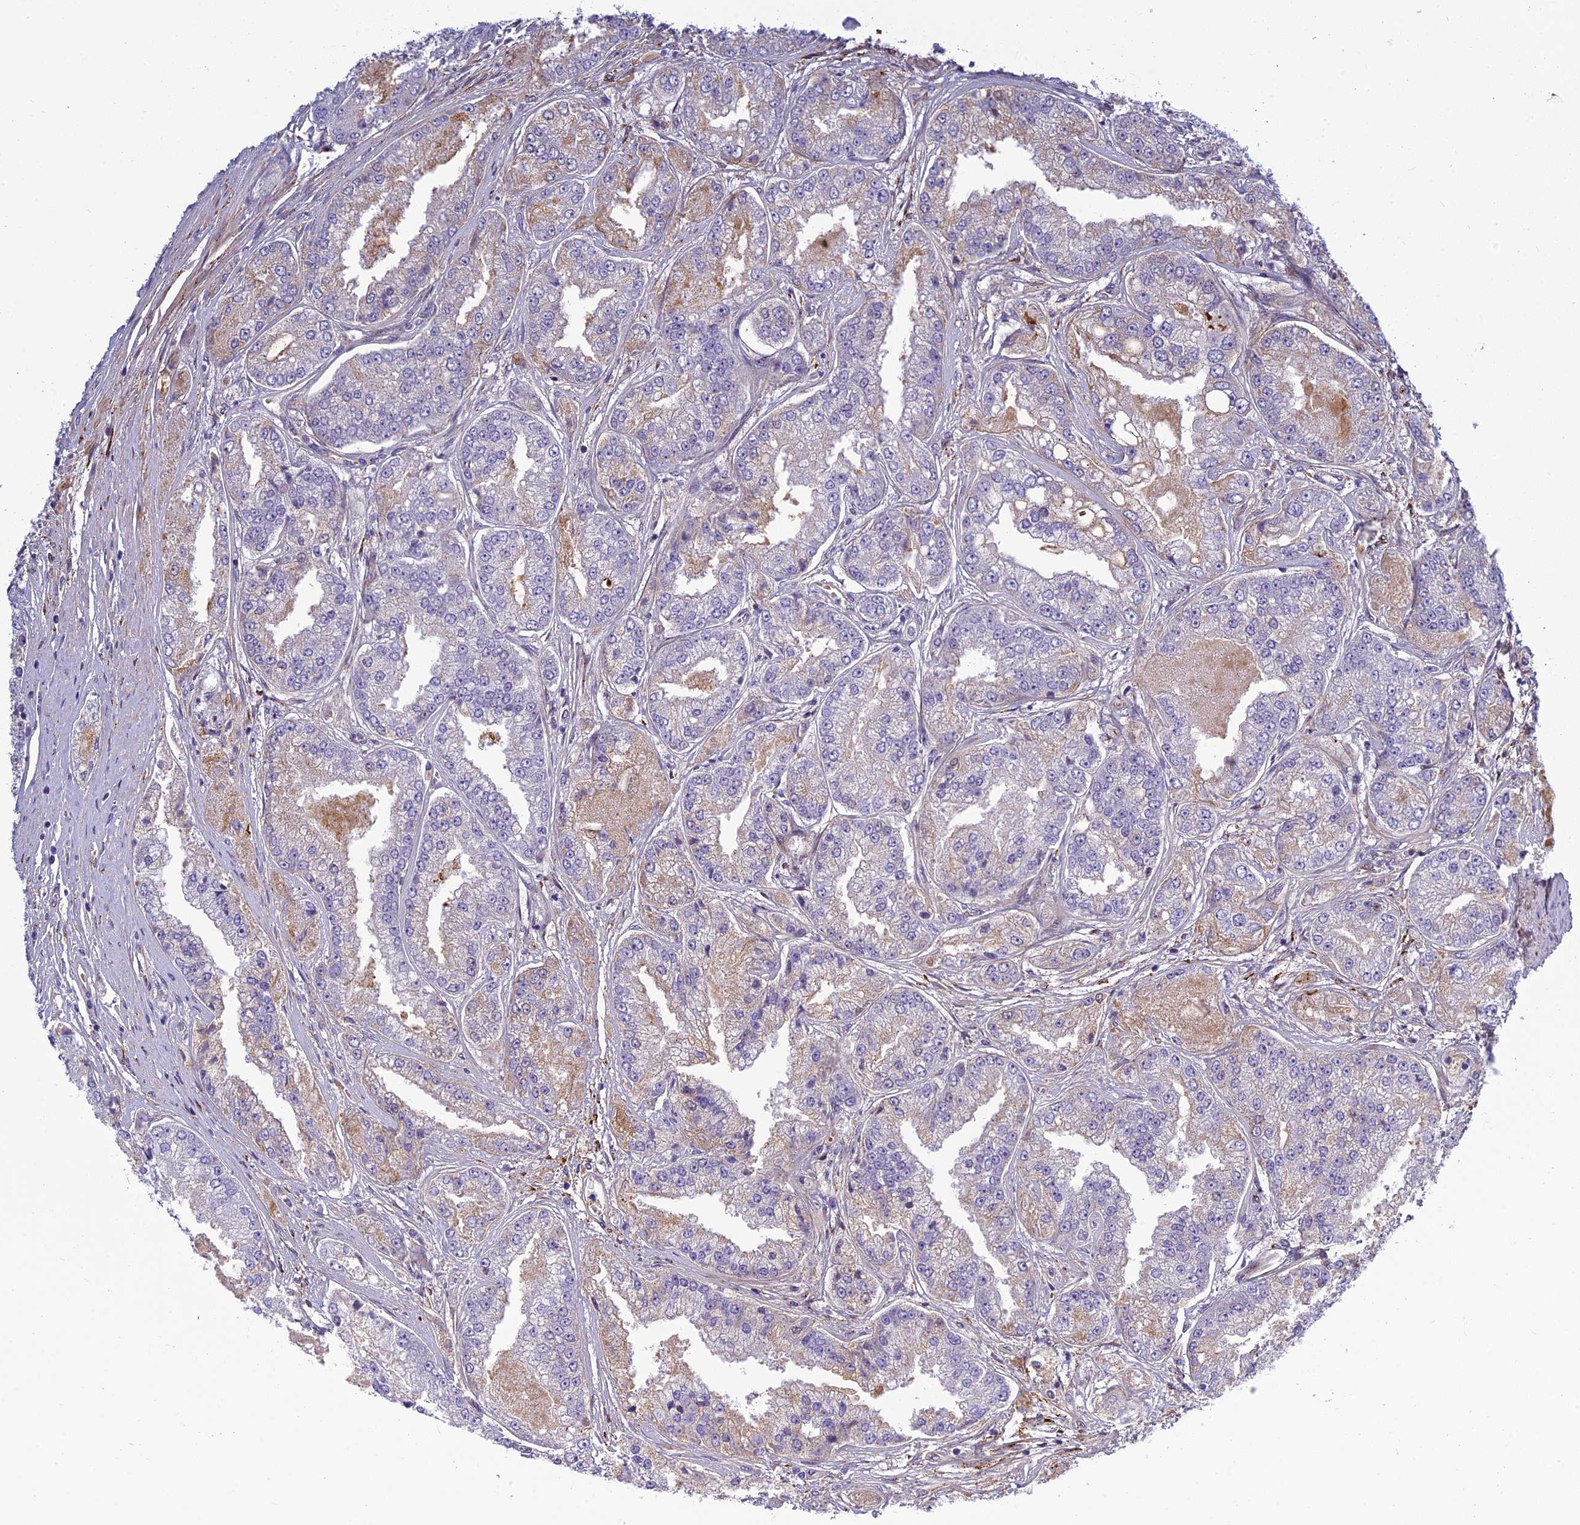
{"staining": {"intensity": "negative", "quantity": "none", "location": "none"}, "tissue": "prostate cancer", "cell_type": "Tumor cells", "image_type": "cancer", "snomed": [{"axis": "morphology", "description": "Adenocarcinoma, High grade"}, {"axis": "topography", "description": "Prostate"}], "caption": "A high-resolution micrograph shows IHC staining of high-grade adenocarcinoma (prostate), which displays no significant staining in tumor cells. (Brightfield microscopy of DAB immunohistochemistry at high magnification).", "gene": "CLEC11A", "patient": {"sex": "male", "age": 71}}